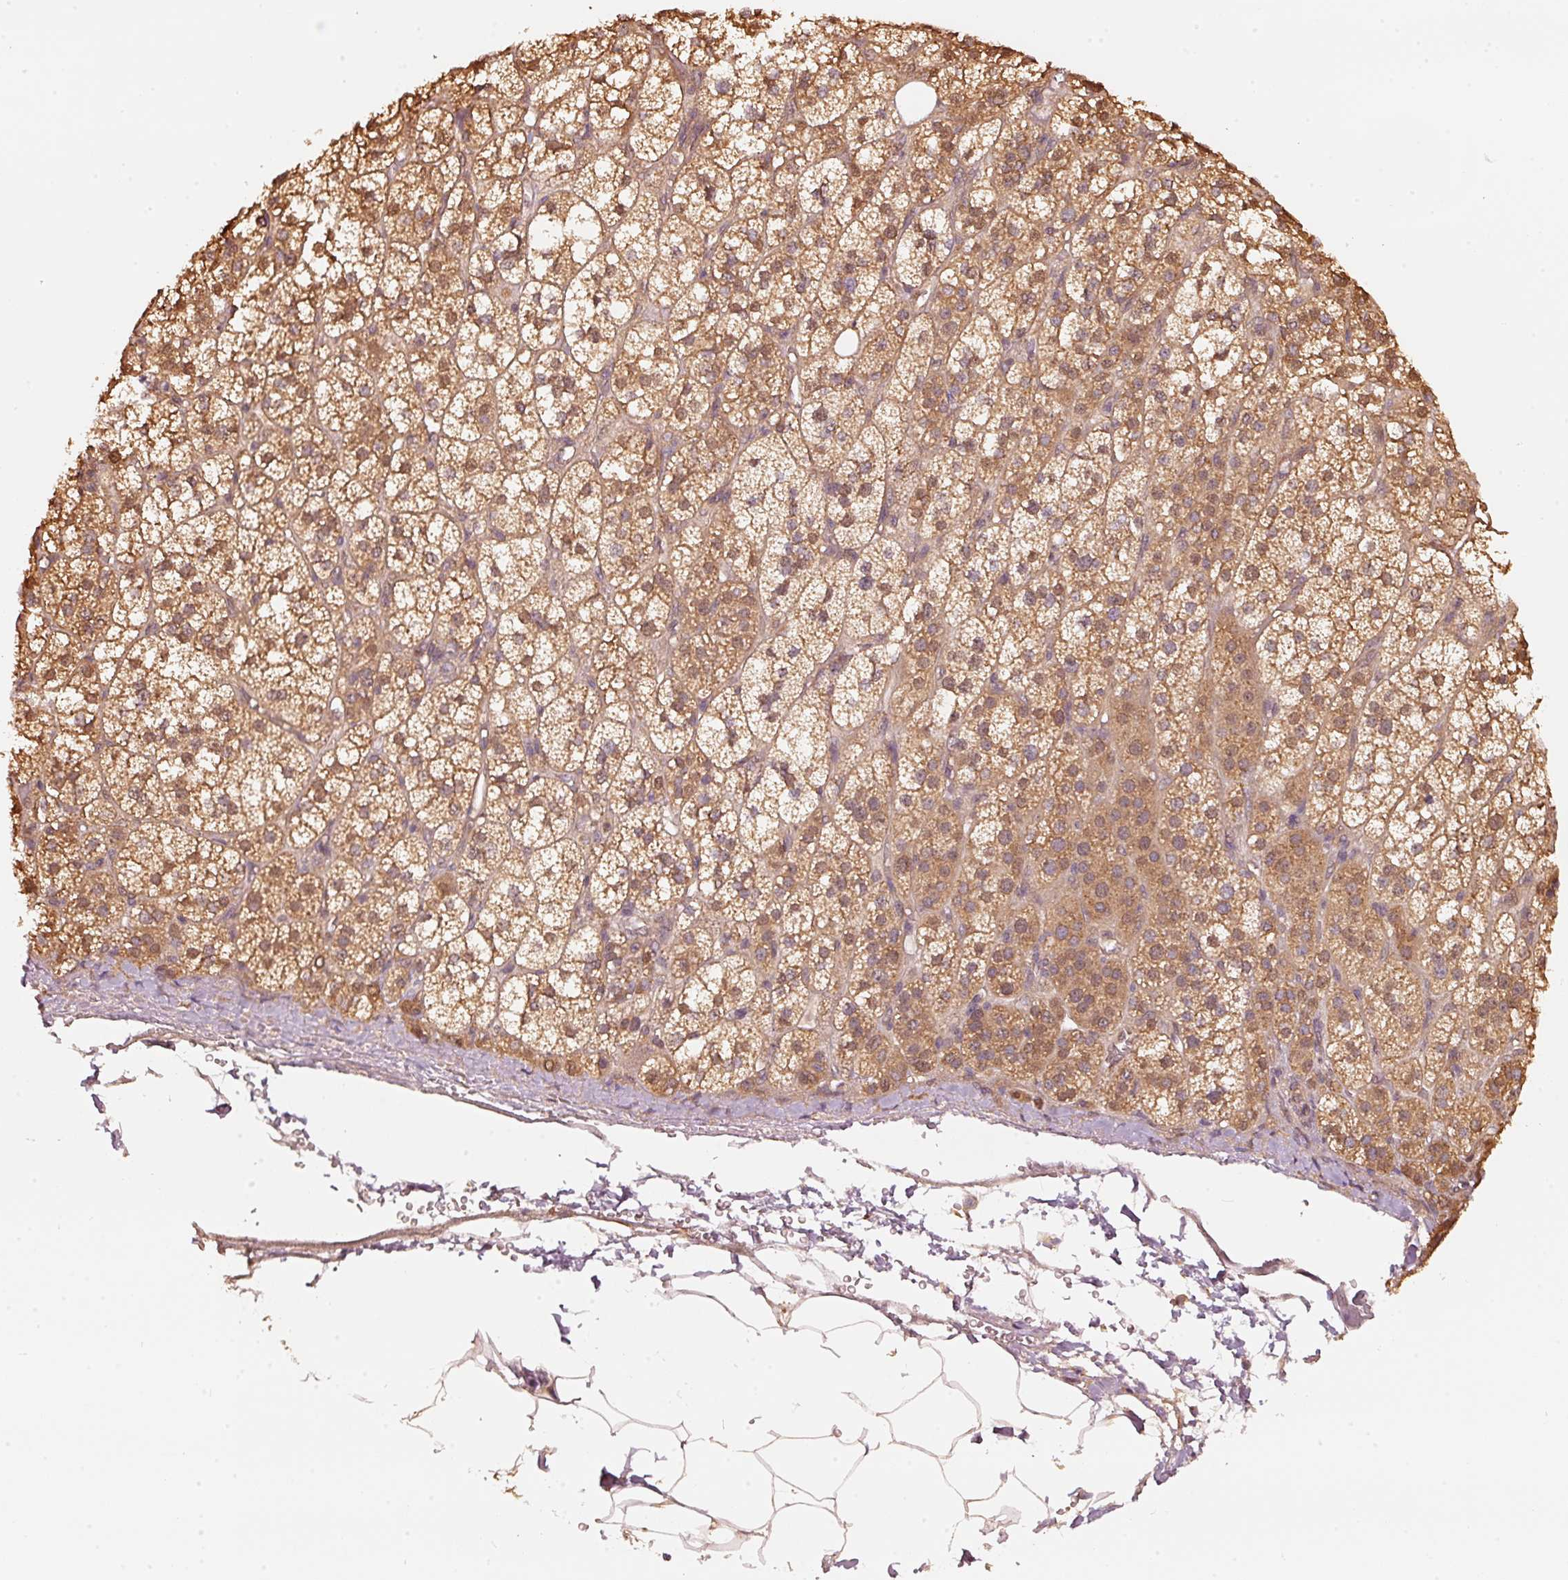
{"staining": {"intensity": "moderate", "quantity": ">75%", "location": "cytoplasmic/membranous"}, "tissue": "adrenal gland", "cell_type": "Glandular cells", "image_type": "normal", "snomed": [{"axis": "morphology", "description": "Normal tissue, NOS"}, {"axis": "topography", "description": "Adrenal gland"}], "caption": "Immunohistochemical staining of normal adrenal gland shows >75% levels of moderate cytoplasmic/membranous protein staining in approximately >75% of glandular cells.", "gene": "STAU1", "patient": {"sex": "female", "age": 60}}